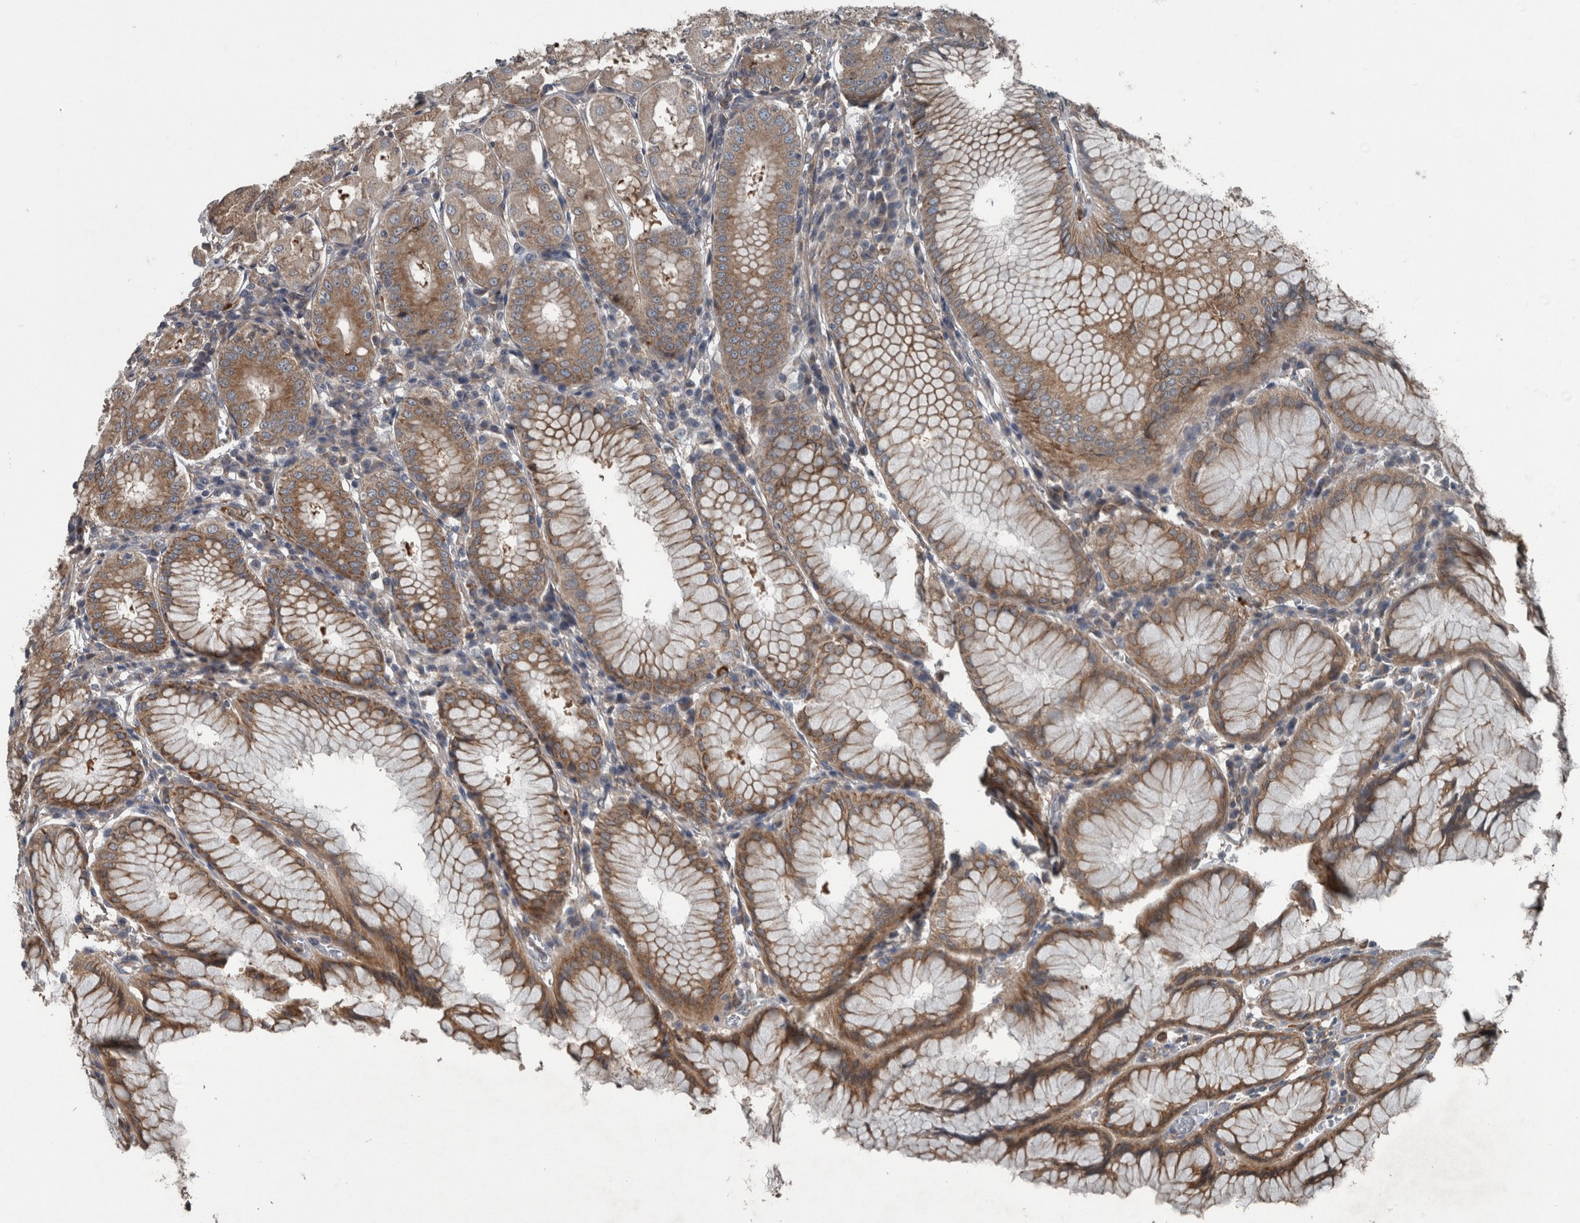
{"staining": {"intensity": "moderate", "quantity": "25%-75%", "location": "cytoplasmic/membranous"}, "tissue": "stomach", "cell_type": "Glandular cells", "image_type": "normal", "snomed": [{"axis": "morphology", "description": "Normal tissue, NOS"}, {"axis": "topography", "description": "Stomach, lower"}], "caption": "A high-resolution histopathology image shows immunohistochemistry (IHC) staining of benign stomach, which exhibits moderate cytoplasmic/membranous expression in about 25%-75% of glandular cells. (DAB (3,3'-diaminobenzidine) IHC with brightfield microscopy, high magnification).", "gene": "EXOC8", "patient": {"sex": "female", "age": 56}}